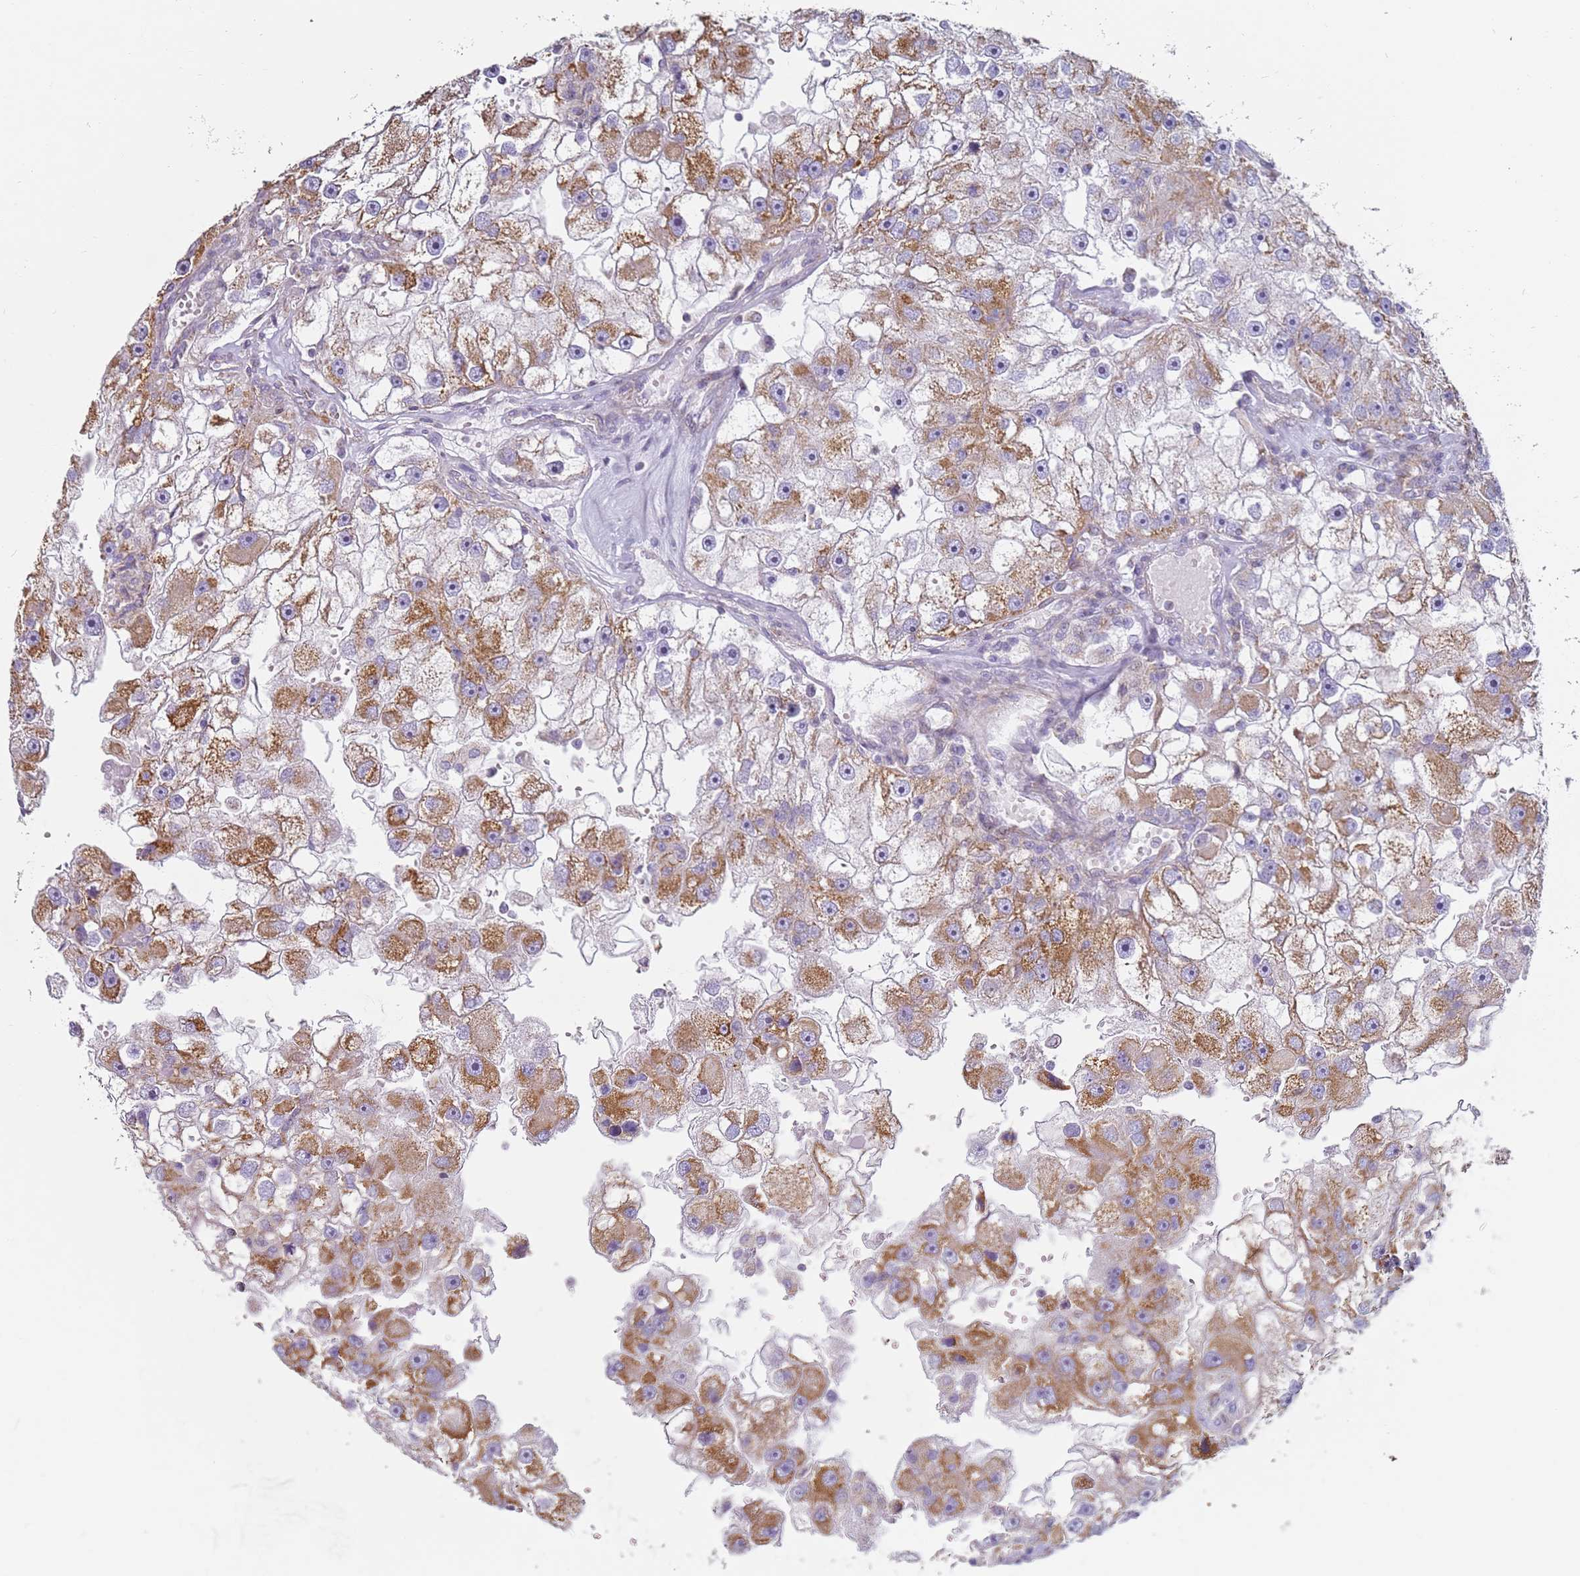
{"staining": {"intensity": "moderate", "quantity": ">75%", "location": "cytoplasmic/membranous"}, "tissue": "renal cancer", "cell_type": "Tumor cells", "image_type": "cancer", "snomed": [{"axis": "morphology", "description": "Adenocarcinoma, NOS"}, {"axis": "topography", "description": "Kidney"}], "caption": "Protein staining displays moderate cytoplasmic/membranous positivity in approximately >75% of tumor cells in renal cancer (adenocarcinoma).", "gene": "ALS2", "patient": {"sex": "male", "age": 63}}